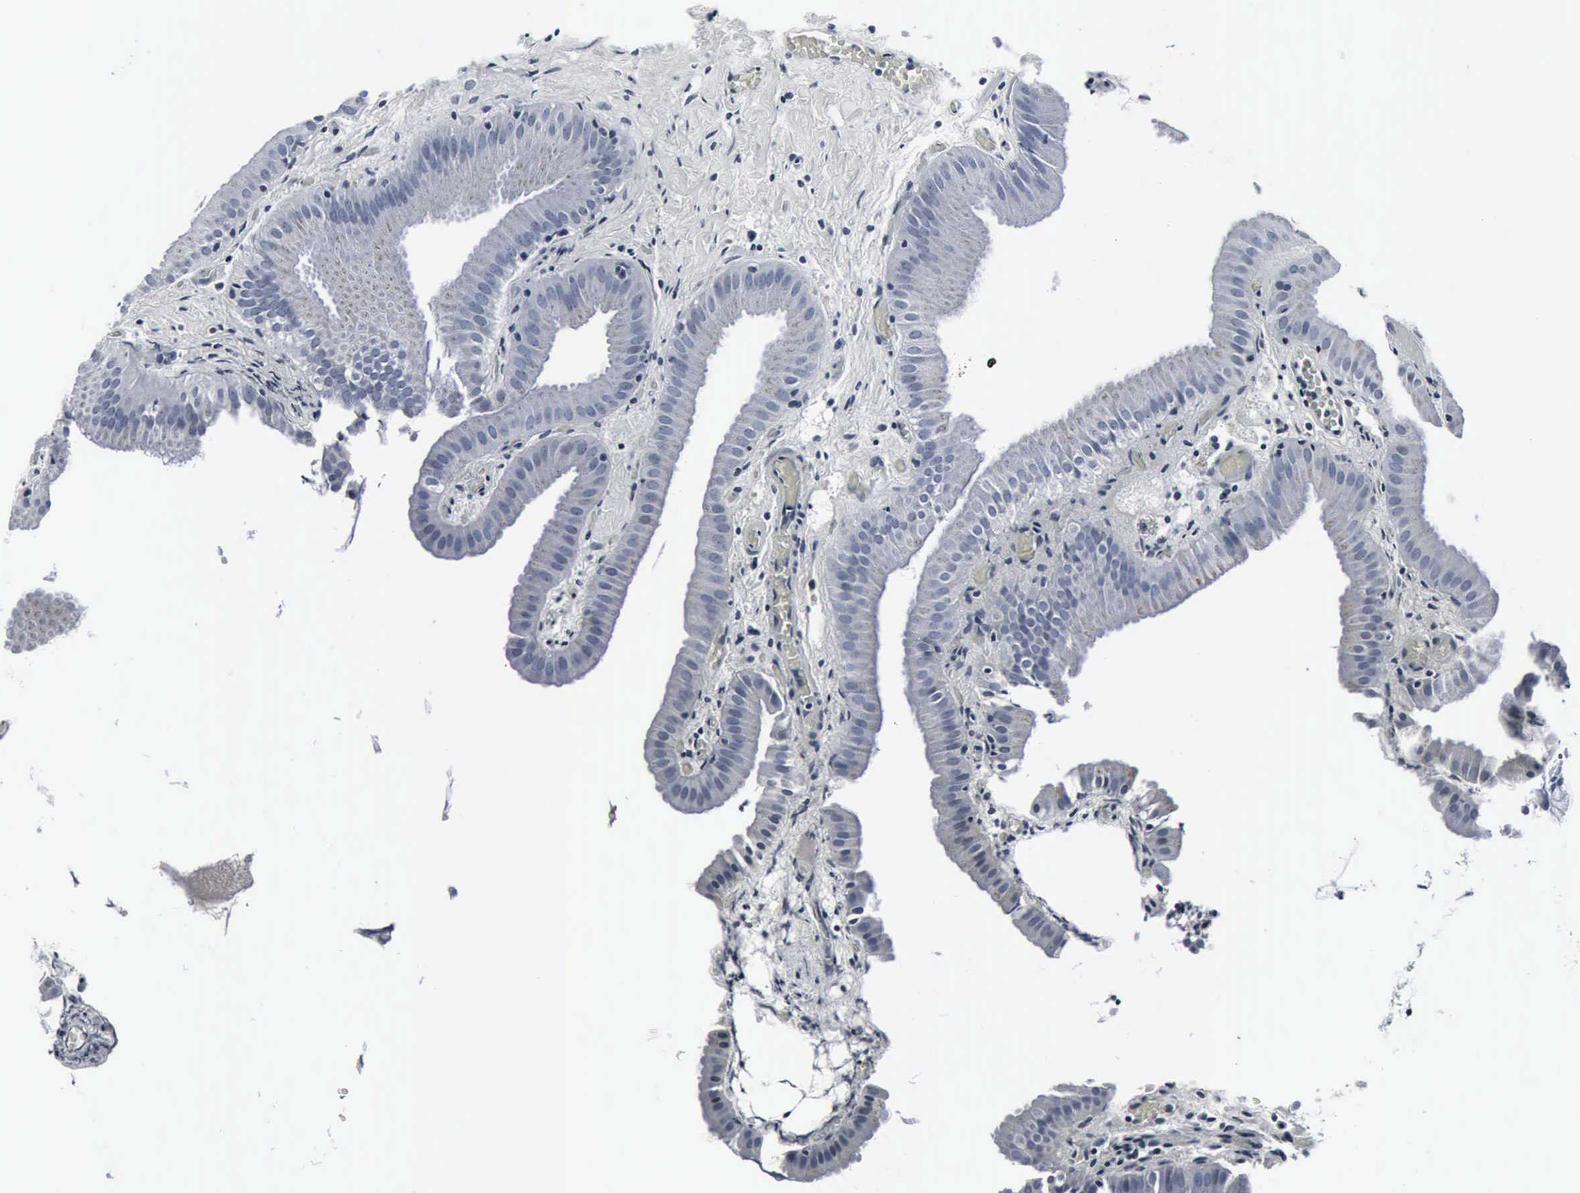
{"staining": {"intensity": "negative", "quantity": "none", "location": "none"}, "tissue": "gallbladder", "cell_type": "Glandular cells", "image_type": "normal", "snomed": [{"axis": "morphology", "description": "Normal tissue, NOS"}, {"axis": "topography", "description": "Gallbladder"}], "caption": "This is an immunohistochemistry micrograph of benign human gallbladder. There is no positivity in glandular cells.", "gene": "SNAP25", "patient": {"sex": "female", "age": 63}}